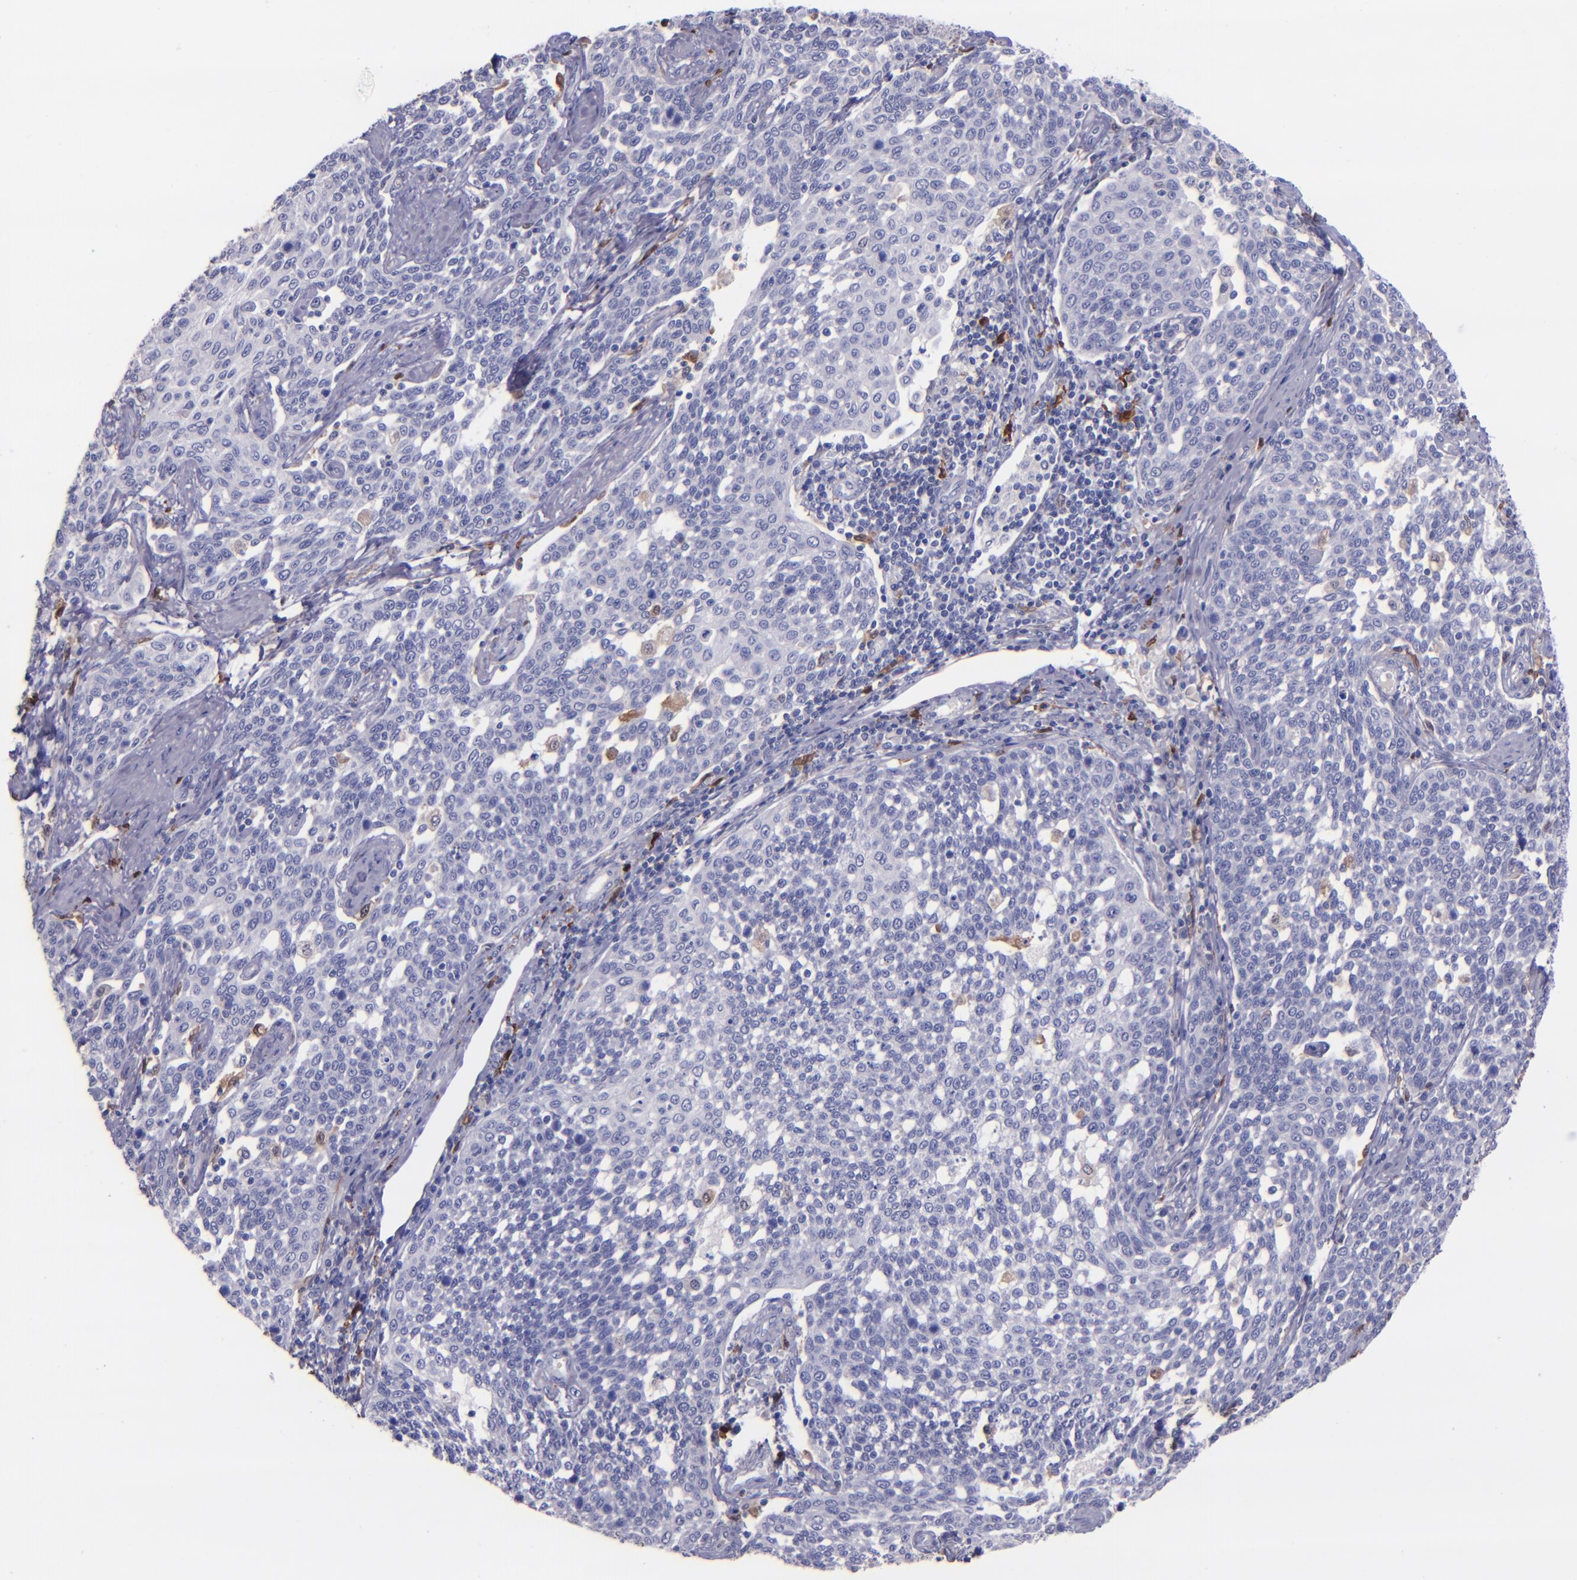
{"staining": {"intensity": "negative", "quantity": "none", "location": "none"}, "tissue": "cervical cancer", "cell_type": "Tumor cells", "image_type": "cancer", "snomed": [{"axis": "morphology", "description": "Squamous cell carcinoma, NOS"}, {"axis": "topography", "description": "Cervix"}], "caption": "Tumor cells are negative for brown protein staining in cervical cancer.", "gene": "F13A1", "patient": {"sex": "female", "age": 34}}